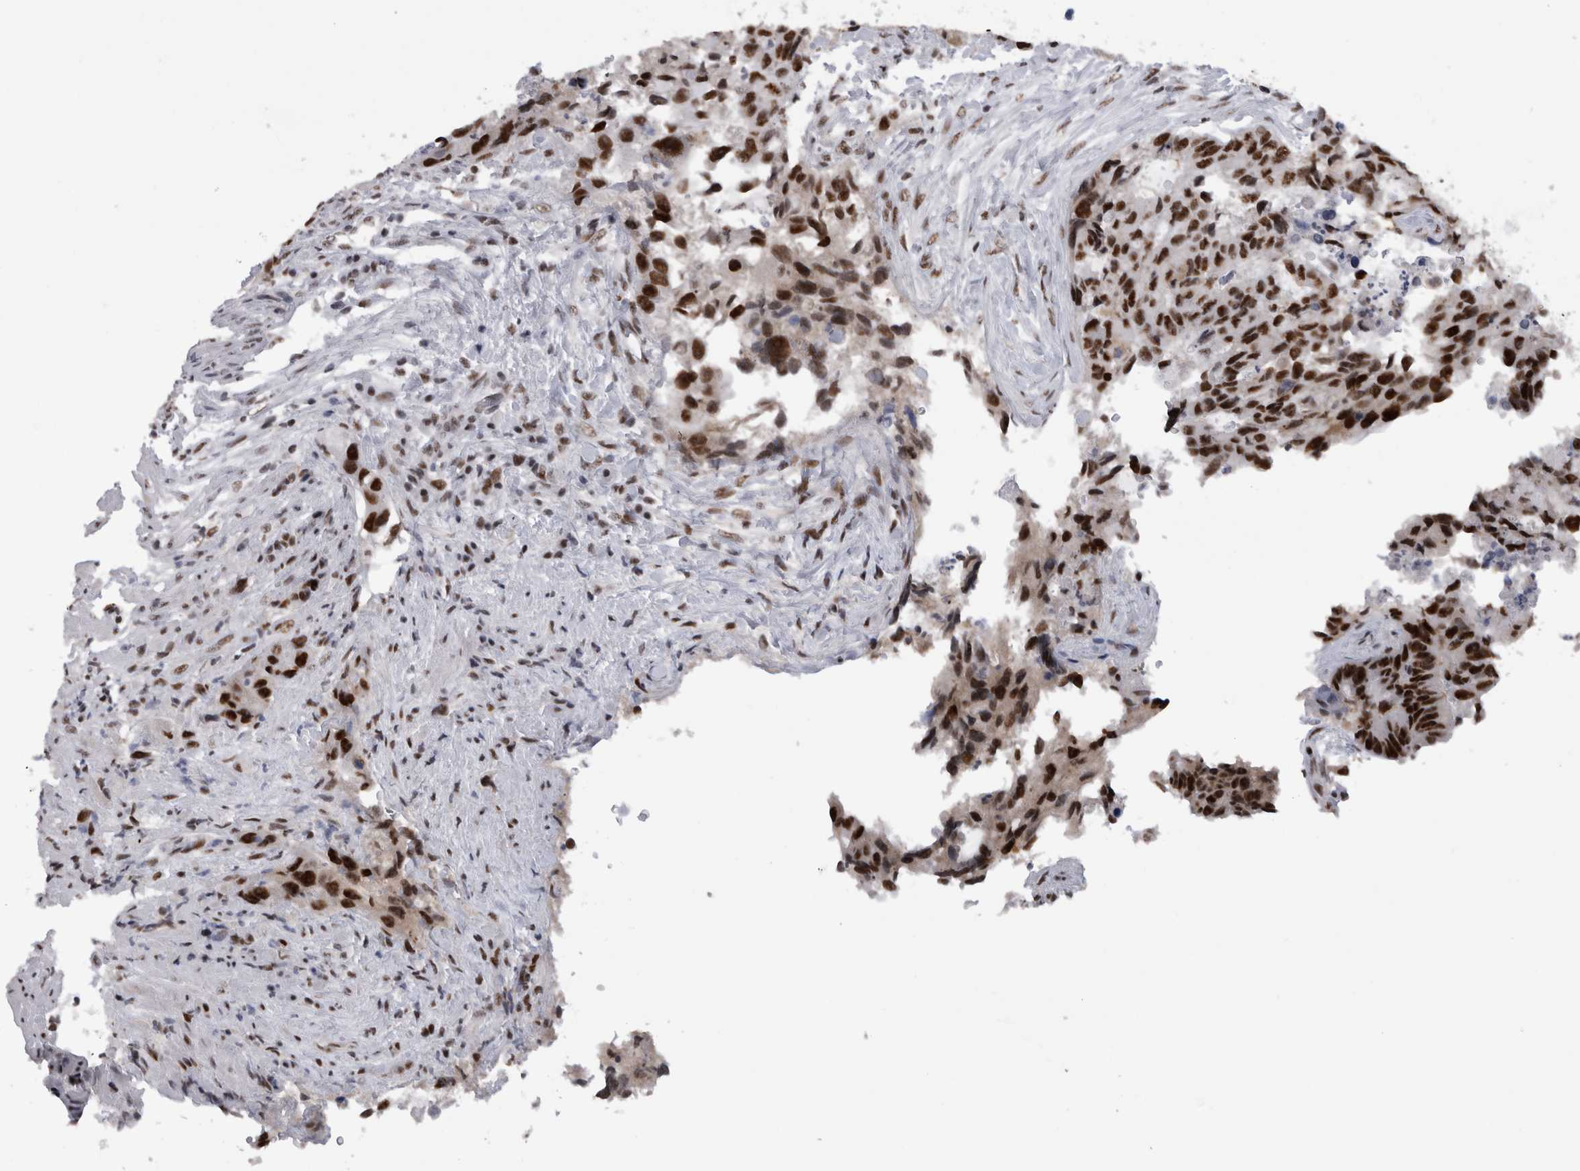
{"staining": {"intensity": "strong", "quantity": ">75%", "location": "nuclear"}, "tissue": "colorectal cancer", "cell_type": "Tumor cells", "image_type": "cancer", "snomed": [{"axis": "morphology", "description": "Adenocarcinoma, NOS"}, {"axis": "topography", "description": "Colon"}], "caption": "A high amount of strong nuclear staining is appreciated in approximately >75% of tumor cells in colorectal adenocarcinoma tissue.", "gene": "CDK11A", "patient": {"sex": "male", "age": 71}}